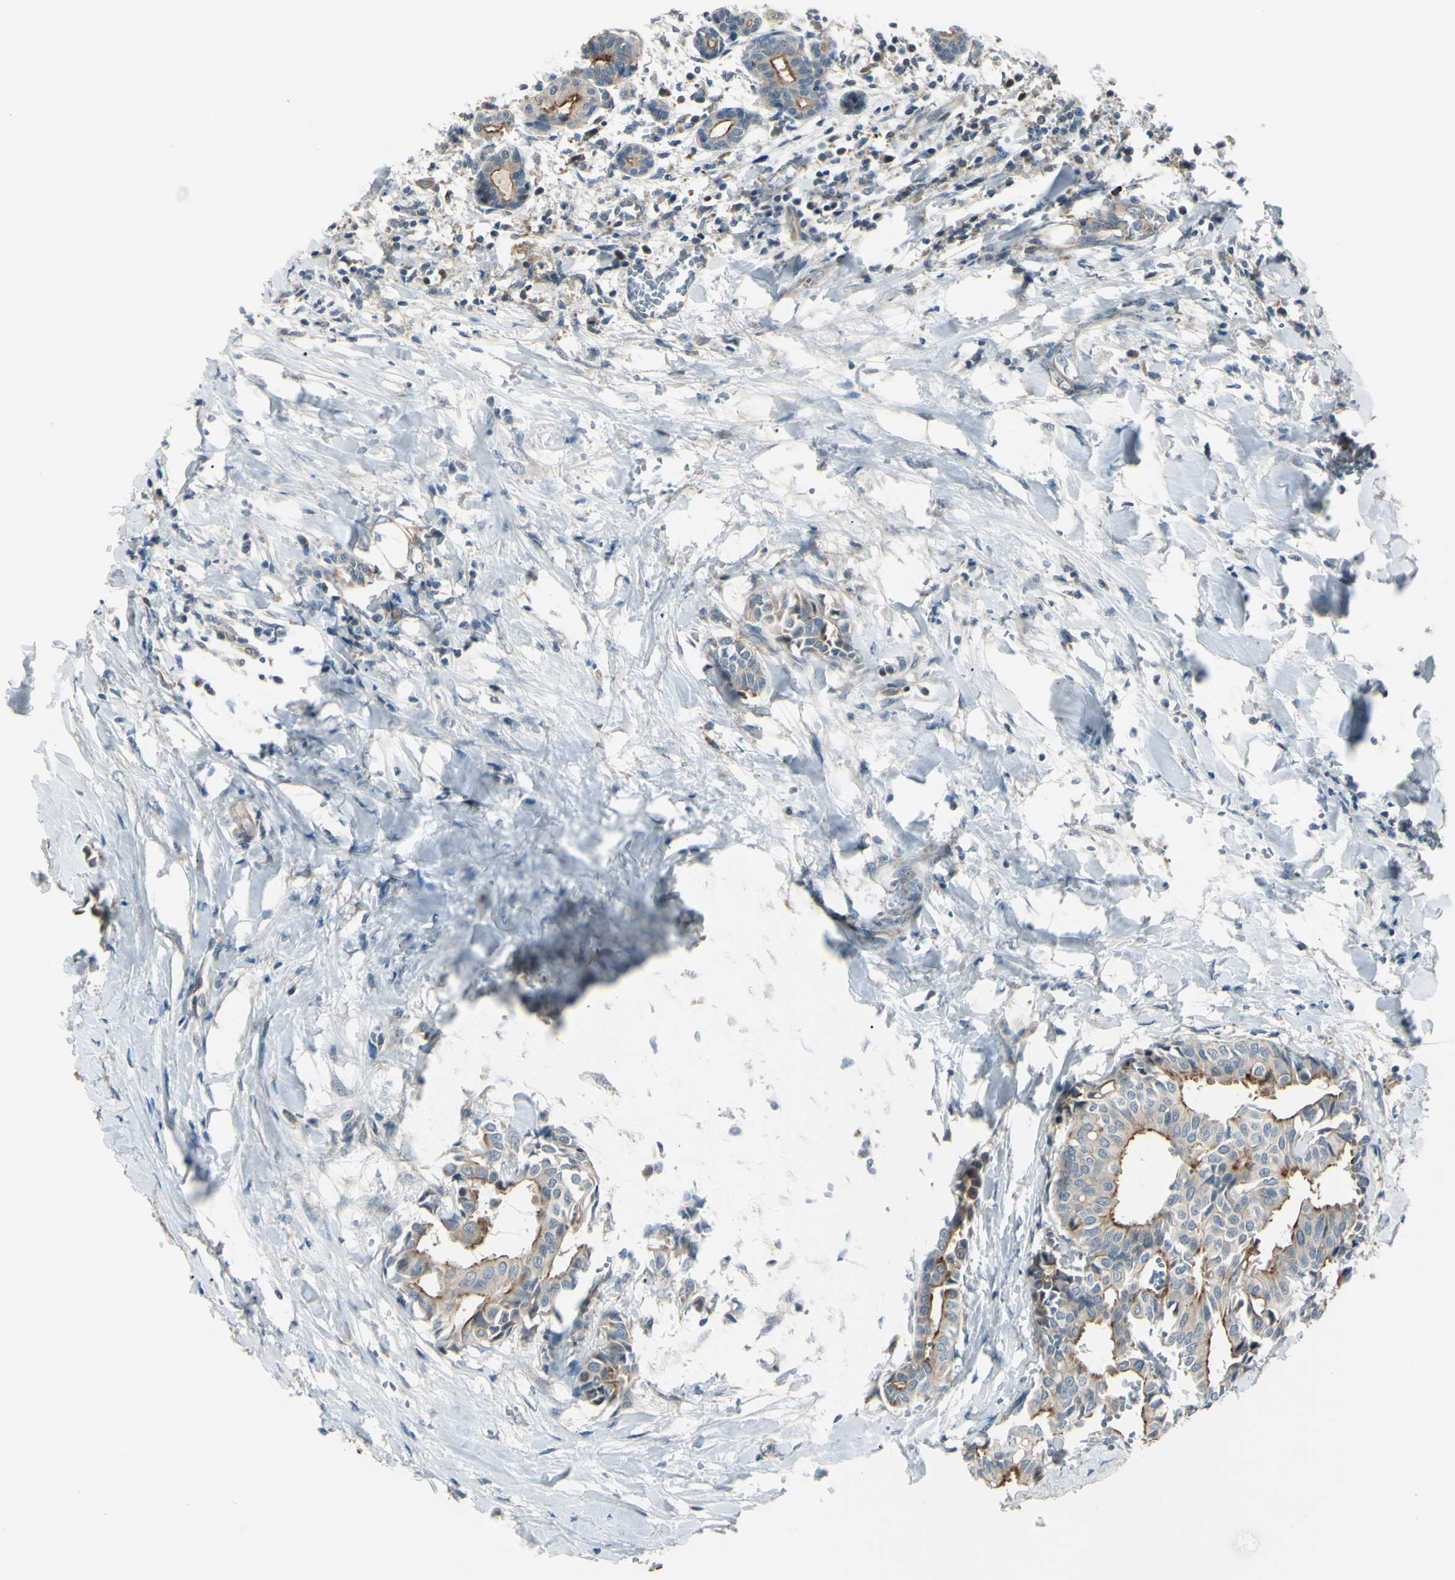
{"staining": {"intensity": "moderate", "quantity": "25%-75%", "location": "cytoplasmic/membranous"}, "tissue": "head and neck cancer", "cell_type": "Tumor cells", "image_type": "cancer", "snomed": [{"axis": "morphology", "description": "Adenocarcinoma, NOS"}, {"axis": "topography", "description": "Salivary gland"}, {"axis": "topography", "description": "Head-Neck"}], "caption": "Brown immunohistochemical staining in adenocarcinoma (head and neck) shows moderate cytoplasmic/membranous expression in approximately 25%-75% of tumor cells.", "gene": "LMTK2", "patient": {"sex": "female", "age": 59}}